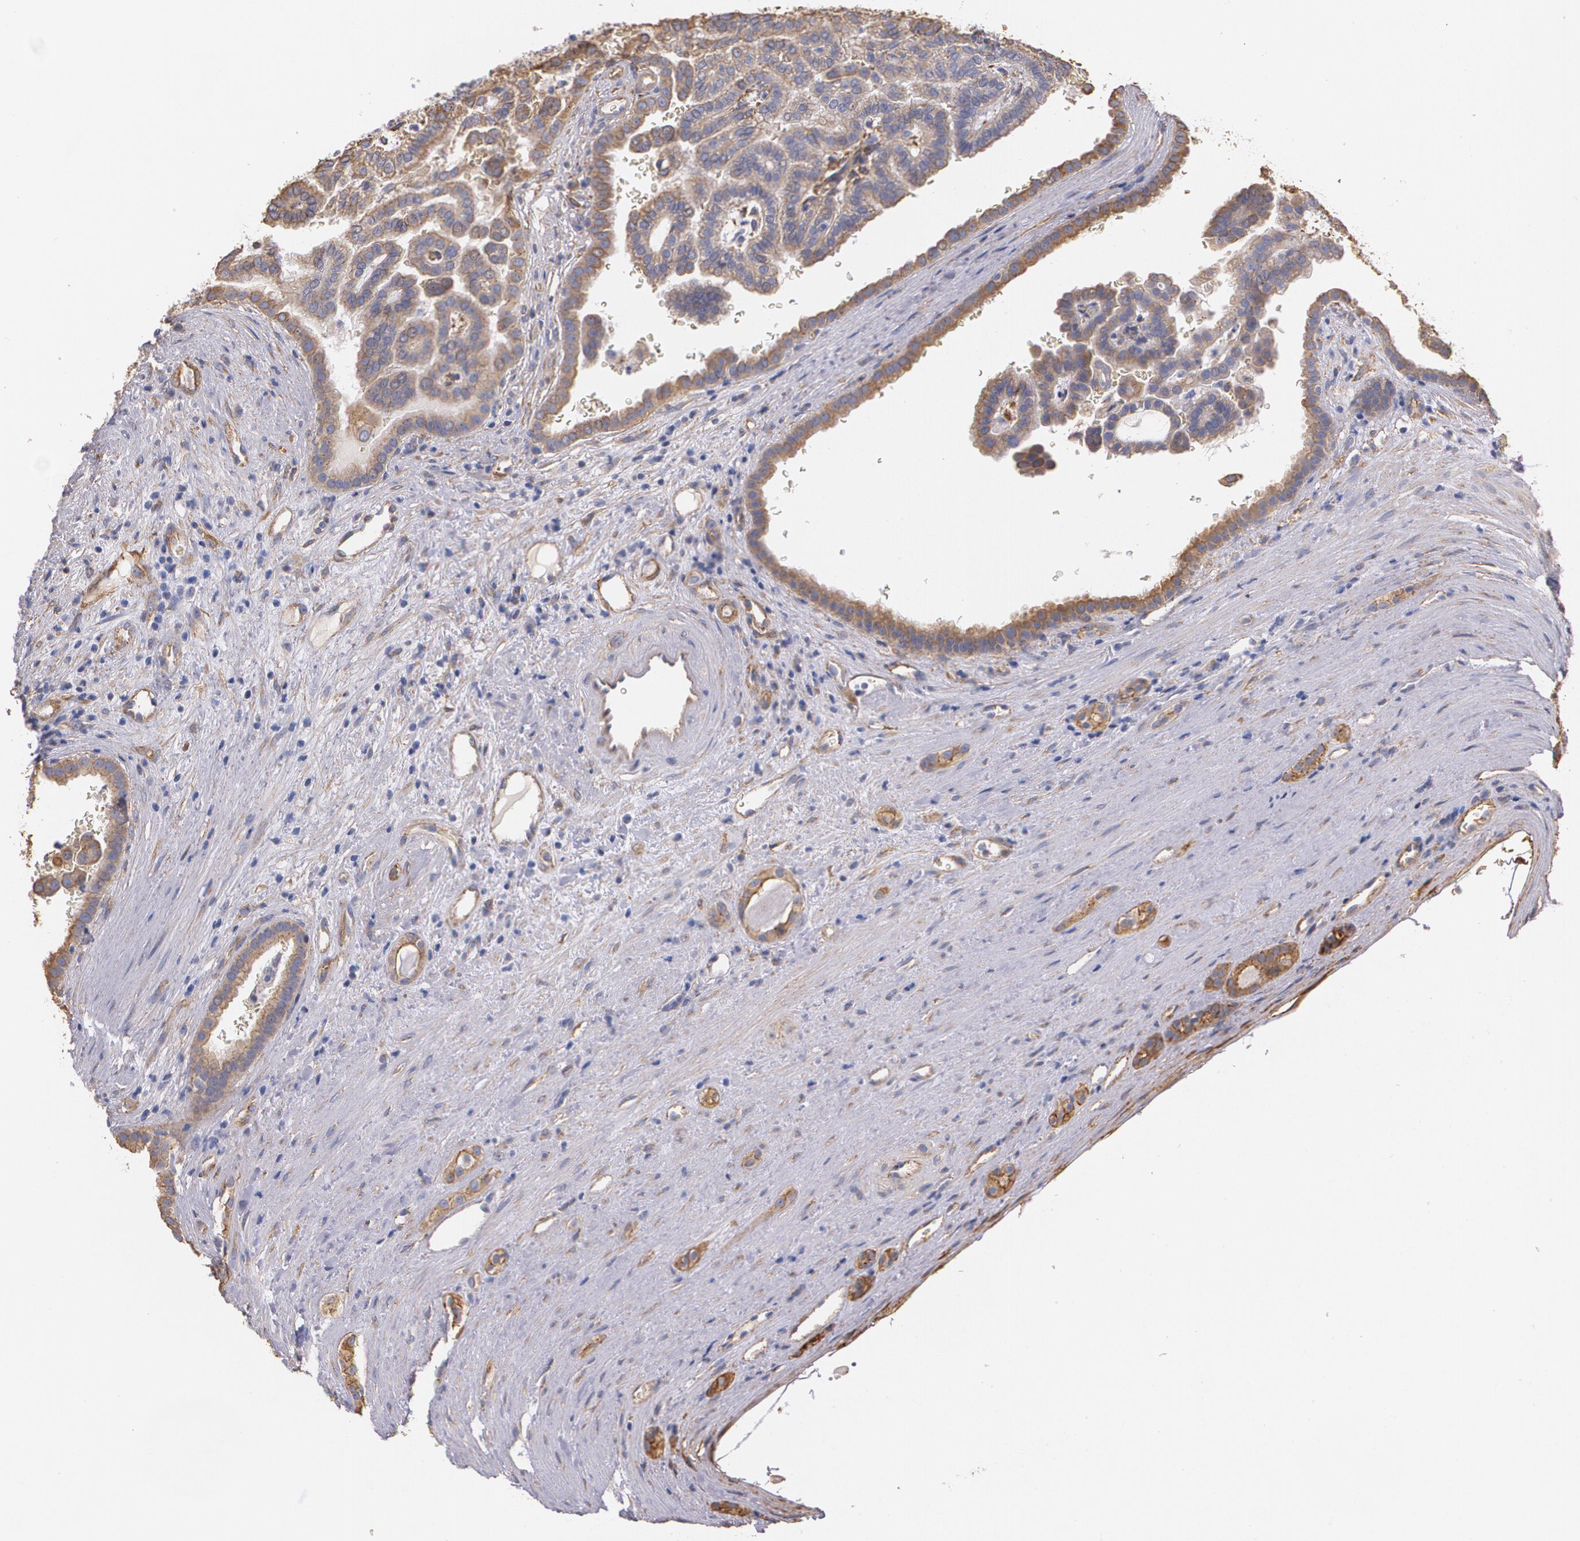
{"staining": {"intensity": "moderate", "quantity": ">75%", "location": "cytoplasmic/membranous"}, "tissue": "renal cancer", "cell_type": "Tumor cells", "image_type": "cancer", "snomed": [{"axis": "morphology", "description": "Adenocarcinoma, NOS"}, {"axis": "topography", "description": "Kidney"}], "caption": "Renal adenocarcinoma stained with immunohistochemistry demonstrates moderate cytoplasmic/membranous staining in approximately >75% of tumor cells.", "gene": "TJP1", "patient": {"sex": "male", "age": 61}}